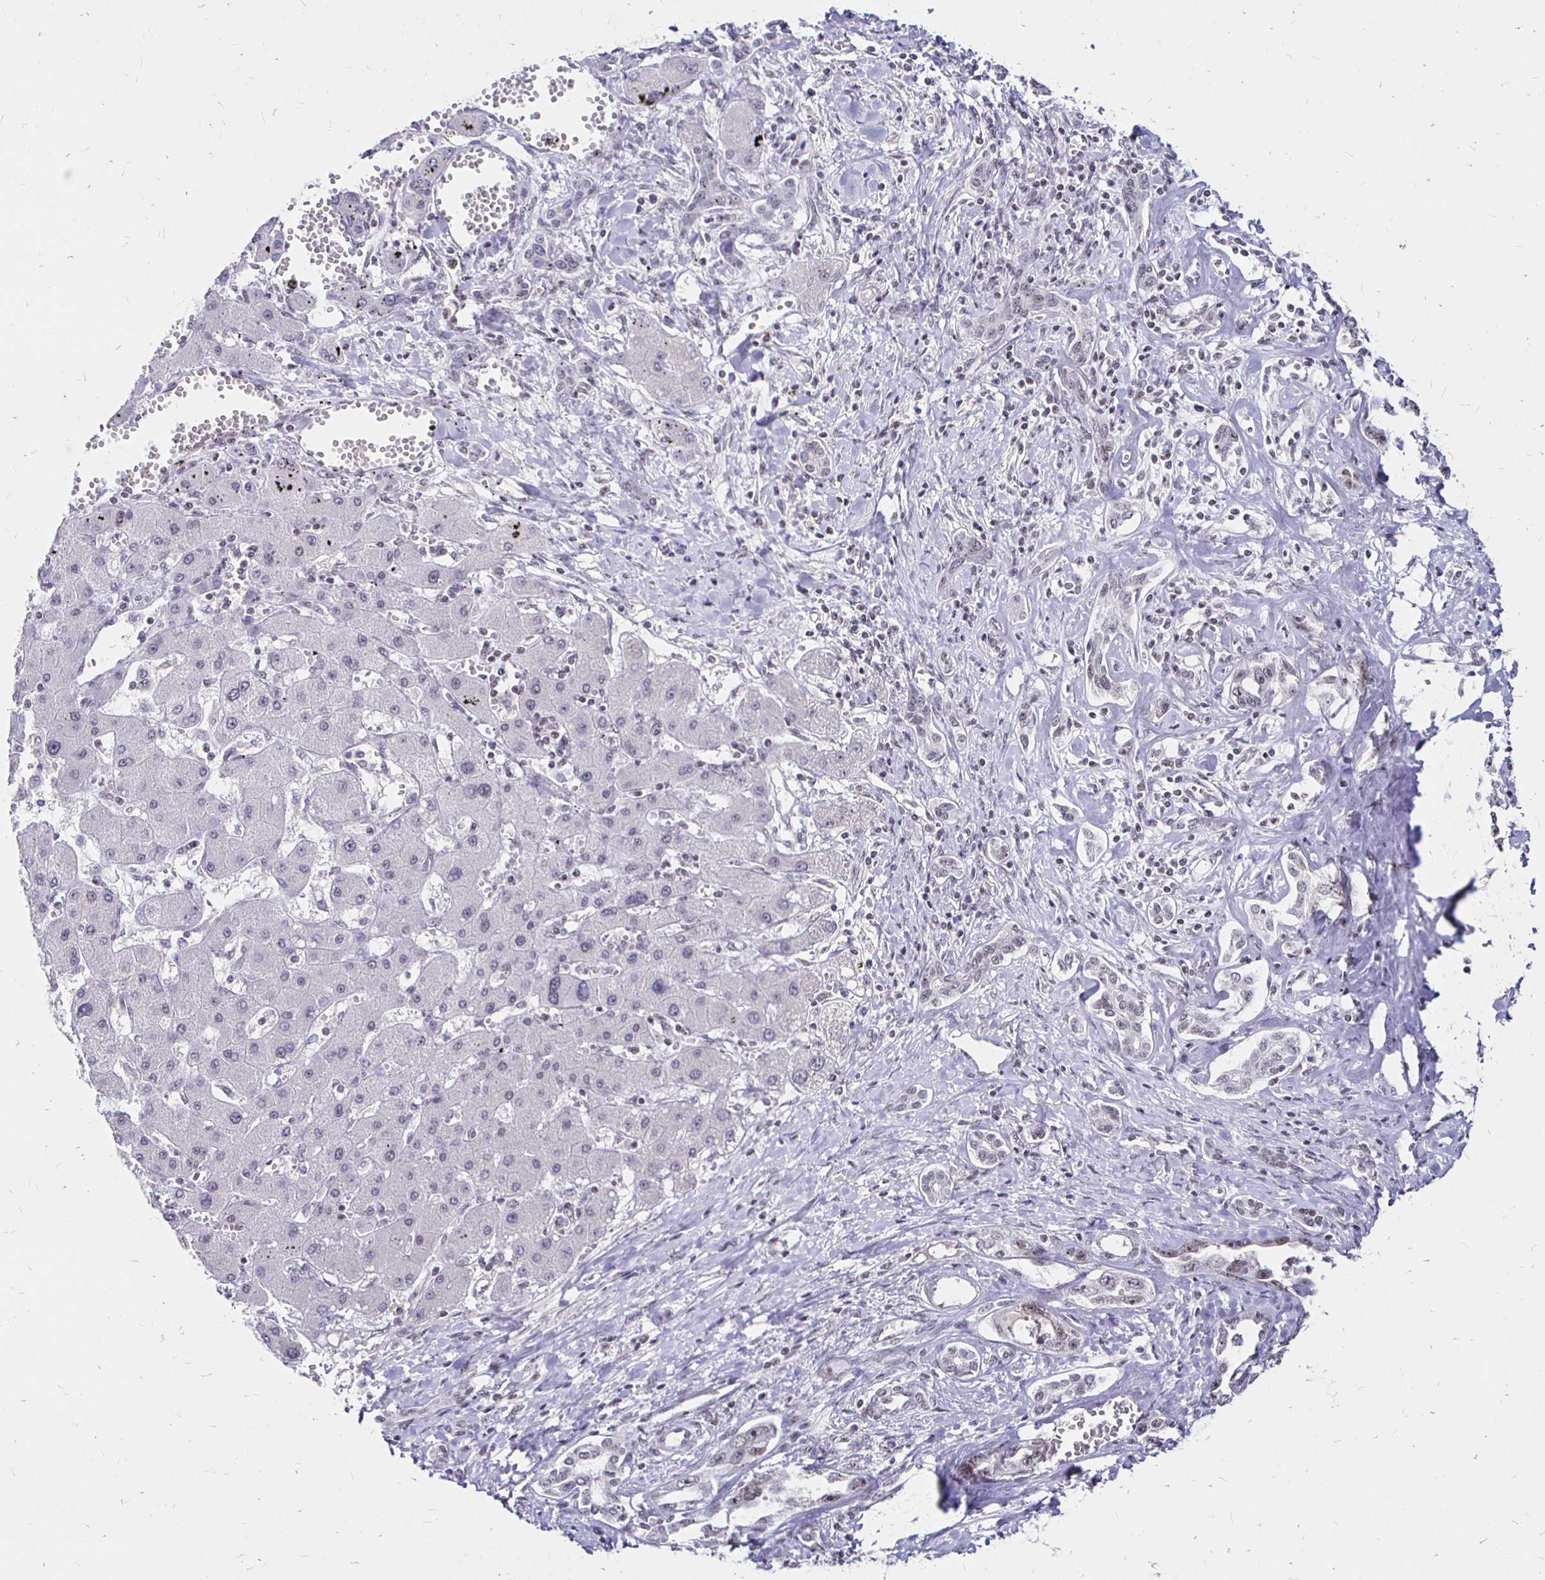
{"staining": {"intensity": "negative", "quantity": "none", "location": "none"}, "tissue": "liver cancer", "cell_type": "Tumor cells", "image_type": "cancer", "snomed": [{"axis": "morphology", "description": "Cholangiocarcinoma"}, {"axis": "topography", "description": "Liver"}], "caption": "Cholangiocarcinoma (liver) was stained to show a protein in brown. There is no significant positivity in tumor cells. The staining was performed using DAB to visualize the protein expression in brown, while the nuclei were stained in blue with hematoxylin (Magnification: 20x).", "gene": "SIN3A", "patient": {"sex": "male", "age": 59}}